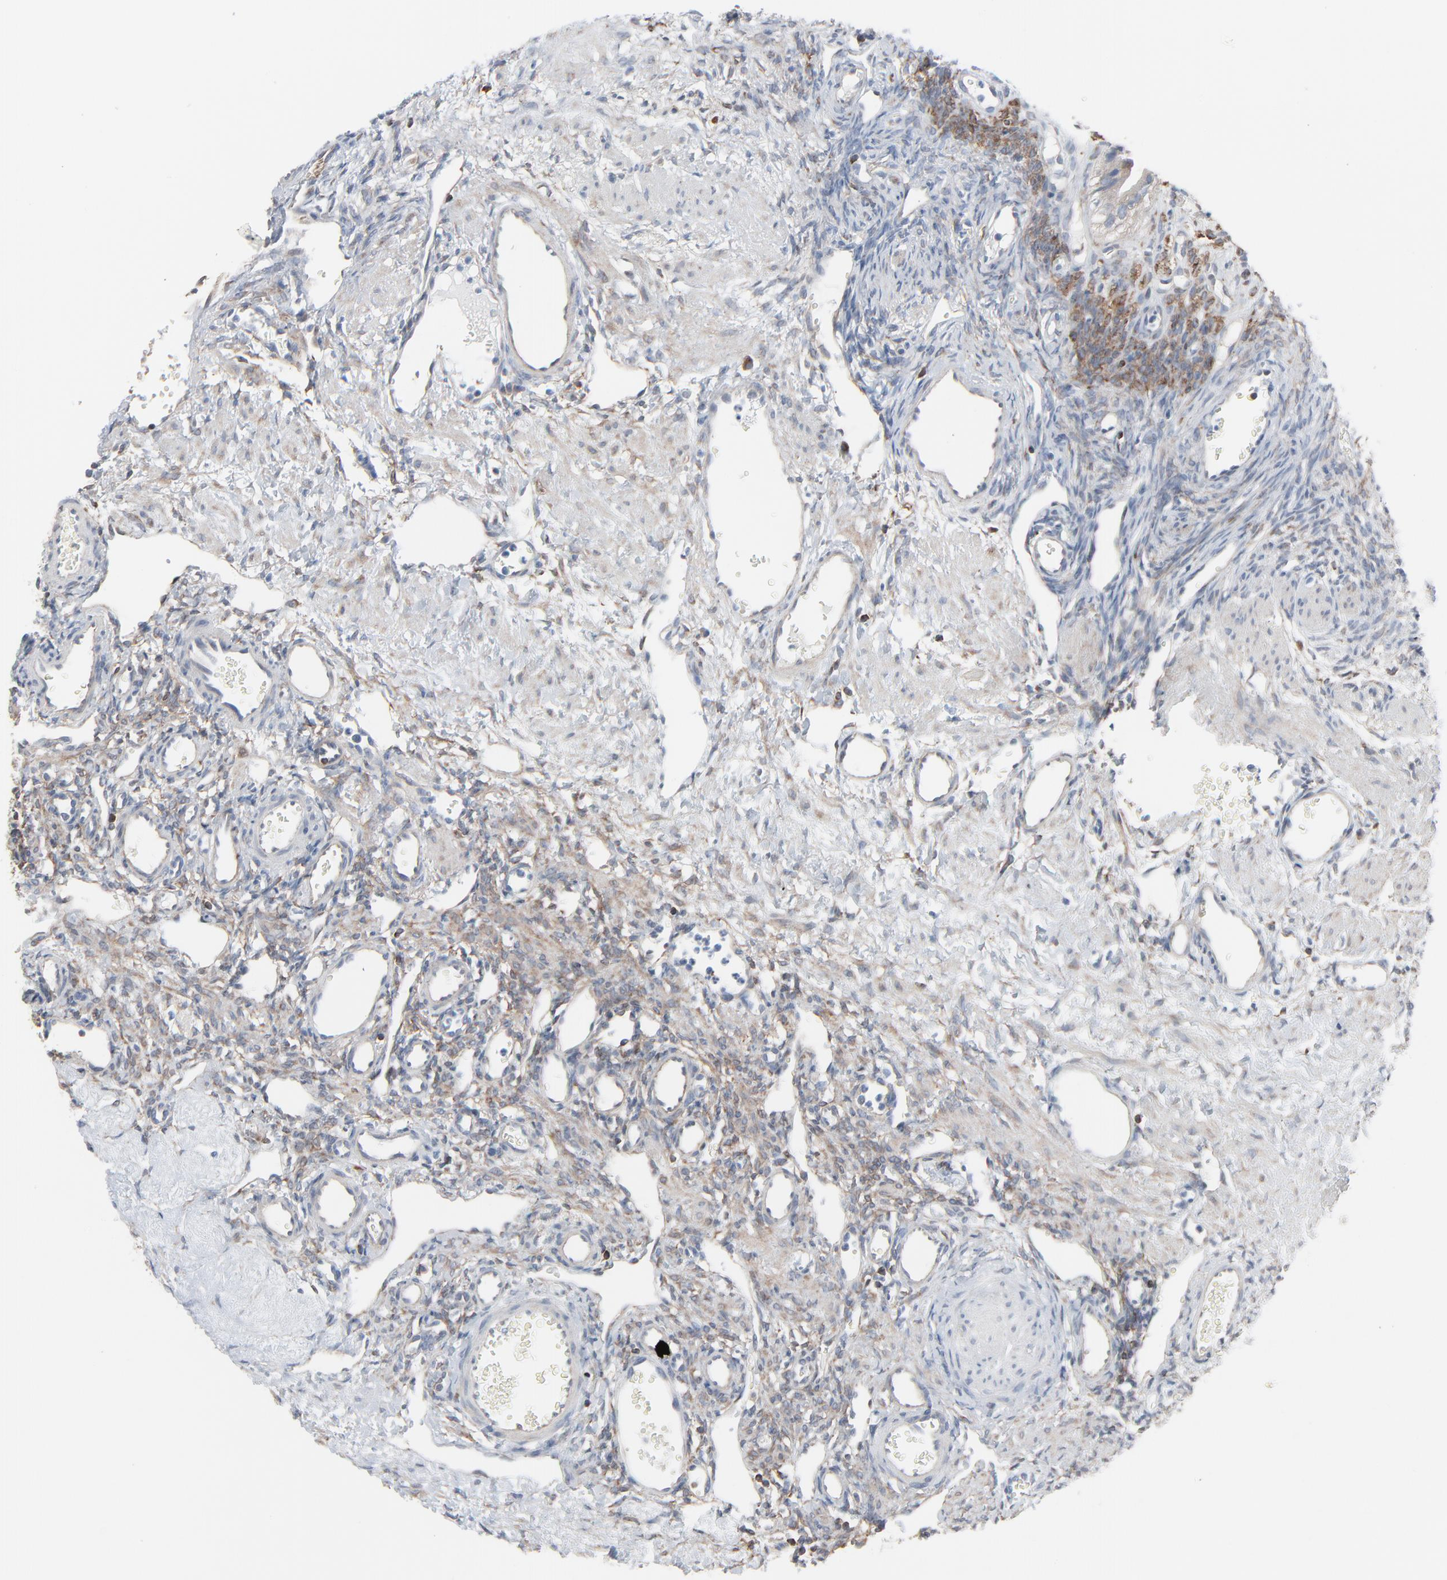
{"staining": {"intensity": "moderate", "quantity": "25%-75%", "location": "cytoplasmic/membranous"}, "tissue": "ovary", "cell_type": "Ovarian stroma cells", "image_type": "normal", "snomed": [{"axis": "morphology", "description": "Normal tissue, NOS"}, {"axis": "topography", "description": "Ovary"}], "caption": "Protein analysis of normal ovary demonstrates moderate cytoplasmic/membranous positivity in about 25%-75% of ovarian stroma cells.", "gene": "OPTN", "patient": {"sex": "female", "age": 33}}